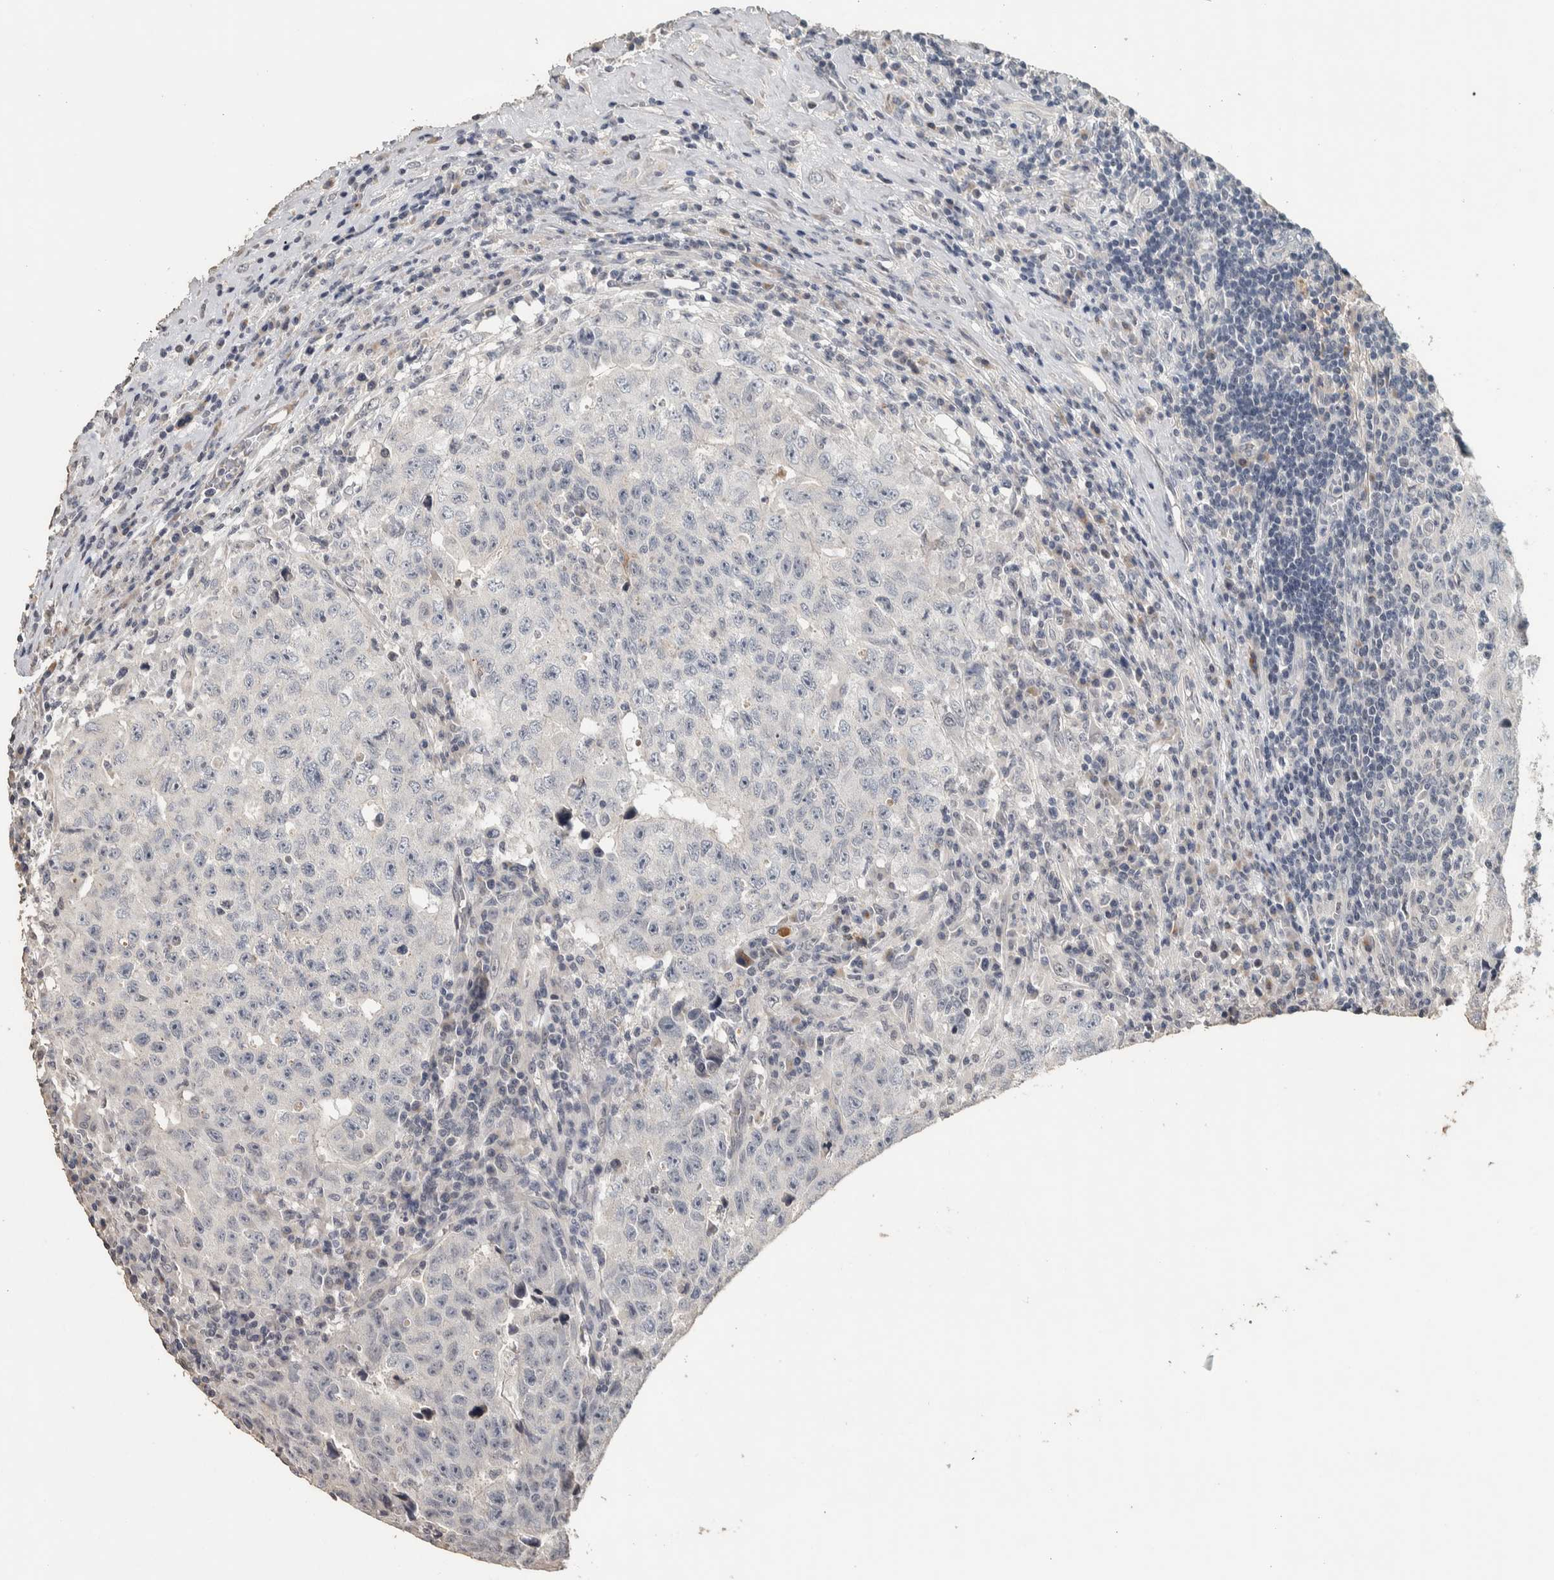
{"staining": {"intensity": "negative", "quantity": "none", "location": "none"}, "tissue": "testis cancer", "cell_type": "Tumor cells", "image_type": "cancer", "snomed": [{"axis": "morphology", "description": "Necrosis, NOS"}, {"axis": "morphology", "description": "Carcinoma, Embryonal, NOS"}, {"axis": "topography", "description": "Testis"}], "caption": "High power microscopy photomicrograph of an immunohistochemistry histopathology image of embryonal carcinoma (testis), revealing no significant expression in tumor cells. (DAB (3,3'-diaminobenzidine) immunohistochemistry (IHC) with hematoxylin counter stain).", "gene": "NECAB1", "patient": {"sex": "male", "age": 19}}